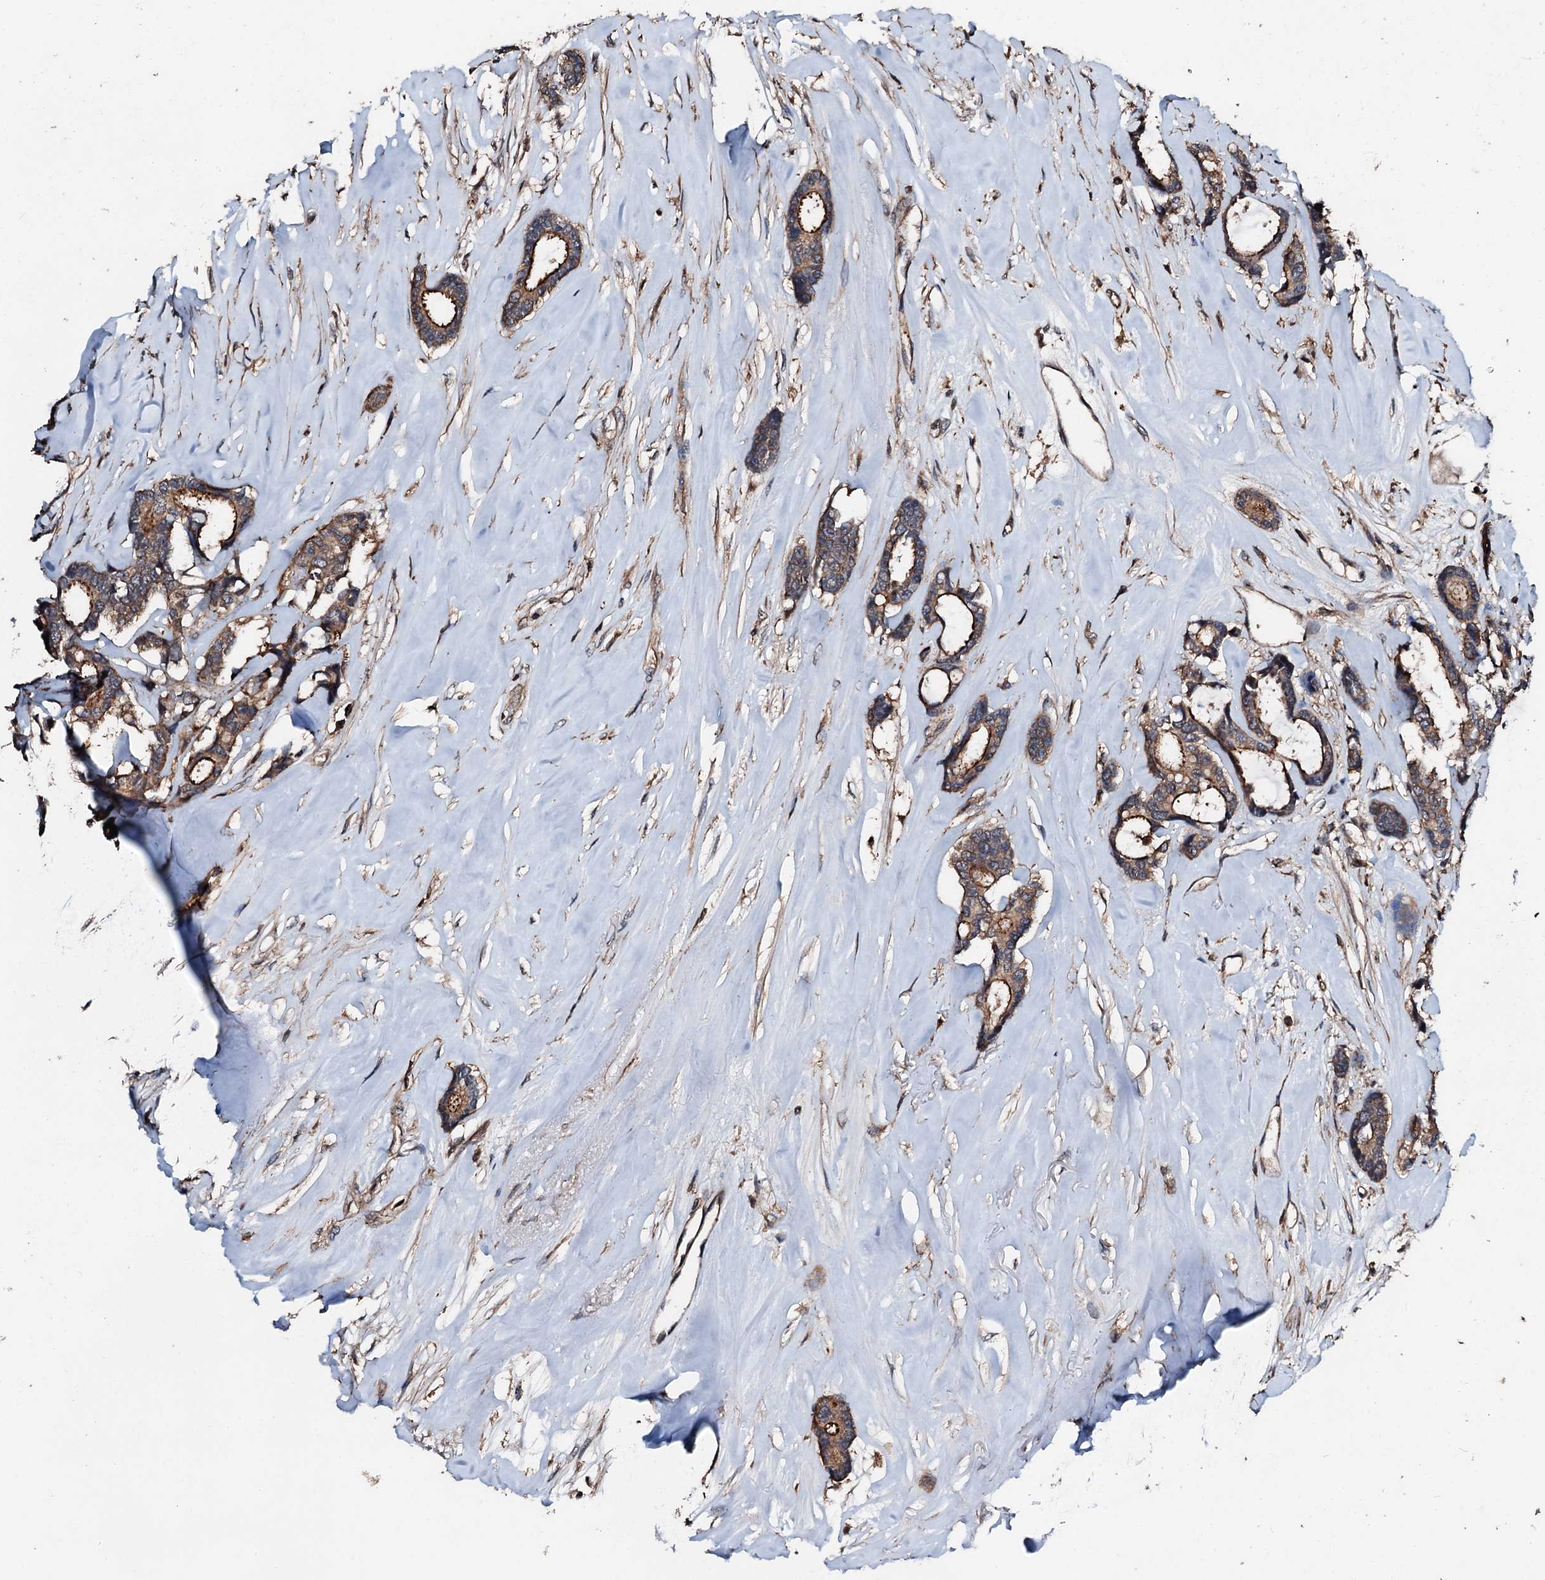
{"staining": {"intensity": "moderate", "quantity": ">75%", "location": "cytoplasmic/membranous"}, "tissue": "breast cancer", "cell_type": "Tumor cells", "image_type": "cancer", "snomed": [{"axis": "morphology", "description": "Duct carcinoma"}, {"axis": "topography", "description": "Breast"}], "caption": "Protein expression analysis of human breast cancer (invasive ductal carcinoma) reveals moderate cytoplasmic/membranous positivity in about >75% of tumor cells.", "gene": "FGD4", "patient": {"sex": "female", "age": 87}}